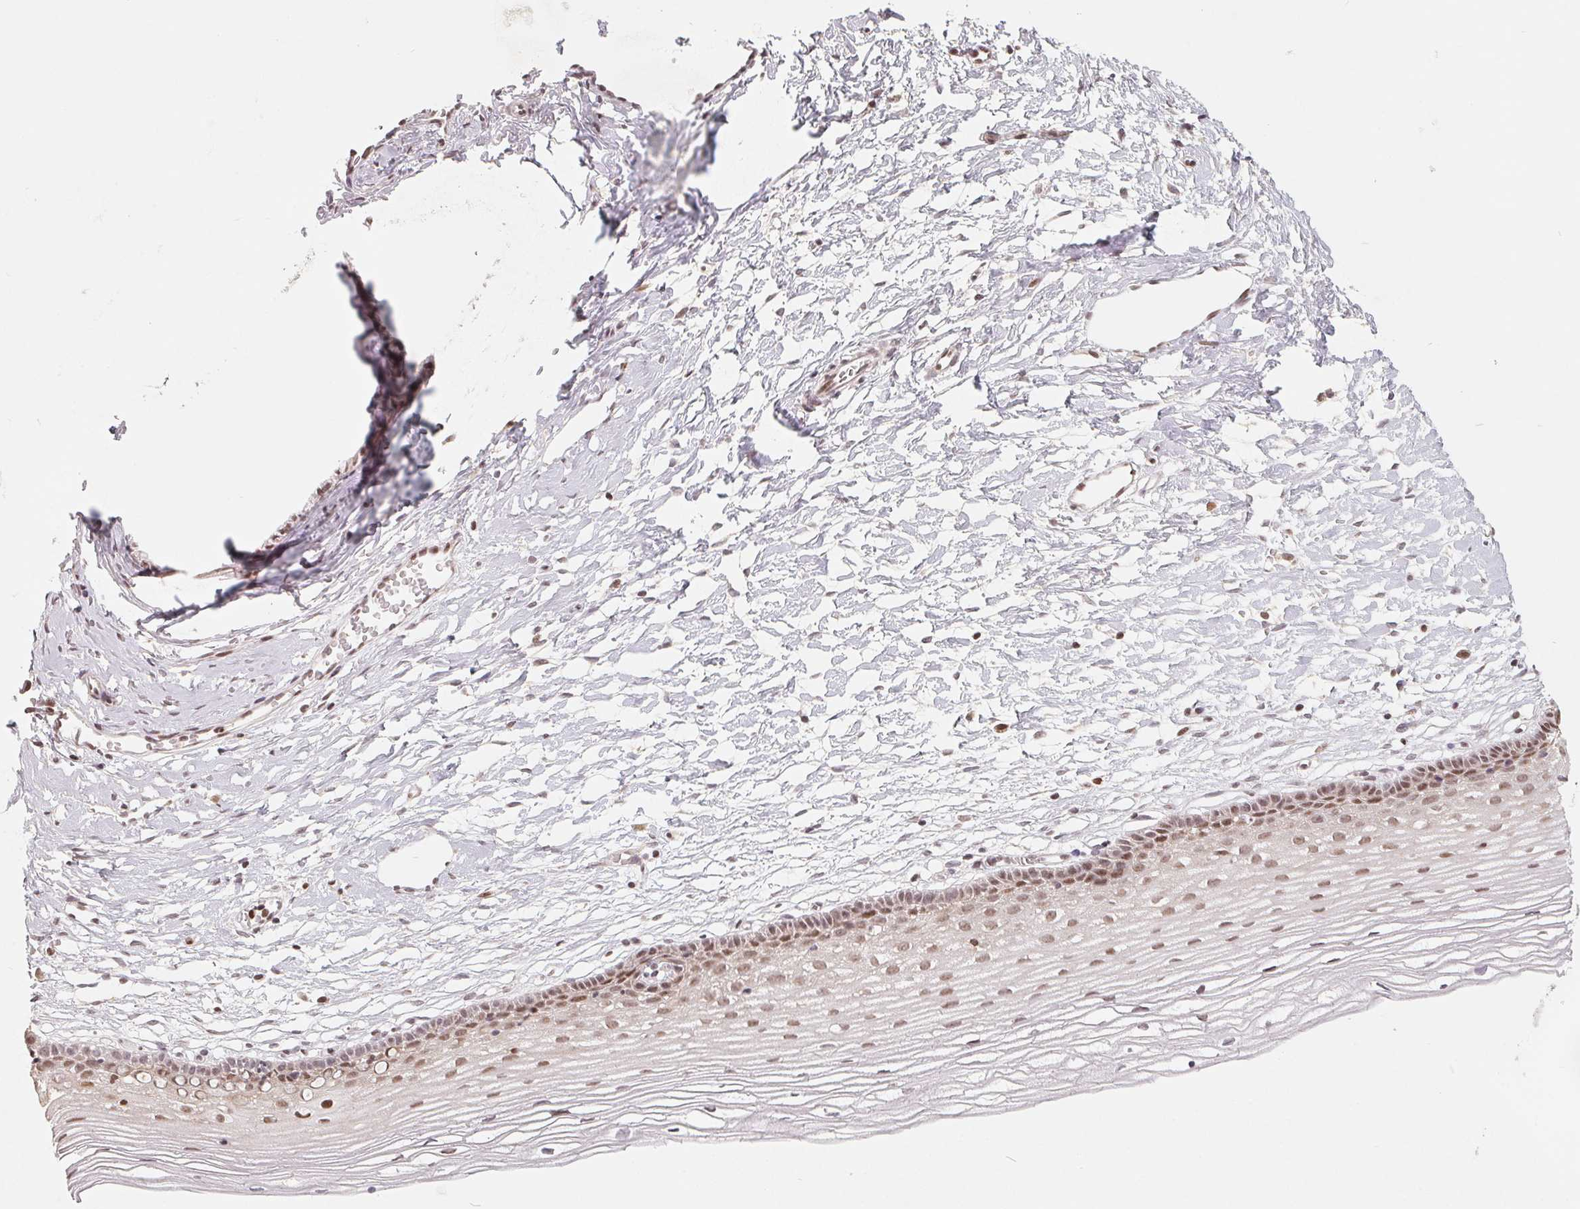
{"staining": {"intensity": "weak", "quantity": "25%-75%", "location": "nuclear"}, "tissue": "cervix", "cell_type": "Glandular cells", "image_type": "normal", "snomed": [{"axis": "morphology", "description": "Normal tissue, NOS"}, {"axis": "topography", "description": "Cervix"}], "caption": "Glandular cells reveal low levels of weak nuclear positivity in about 25%-75% of cells in benign human cervix. Ihc stains the protein of interest in brown and the nuclei are stained blue.", "gene": "CCDC138", "patient": {"sex": "female", "age": 40}}